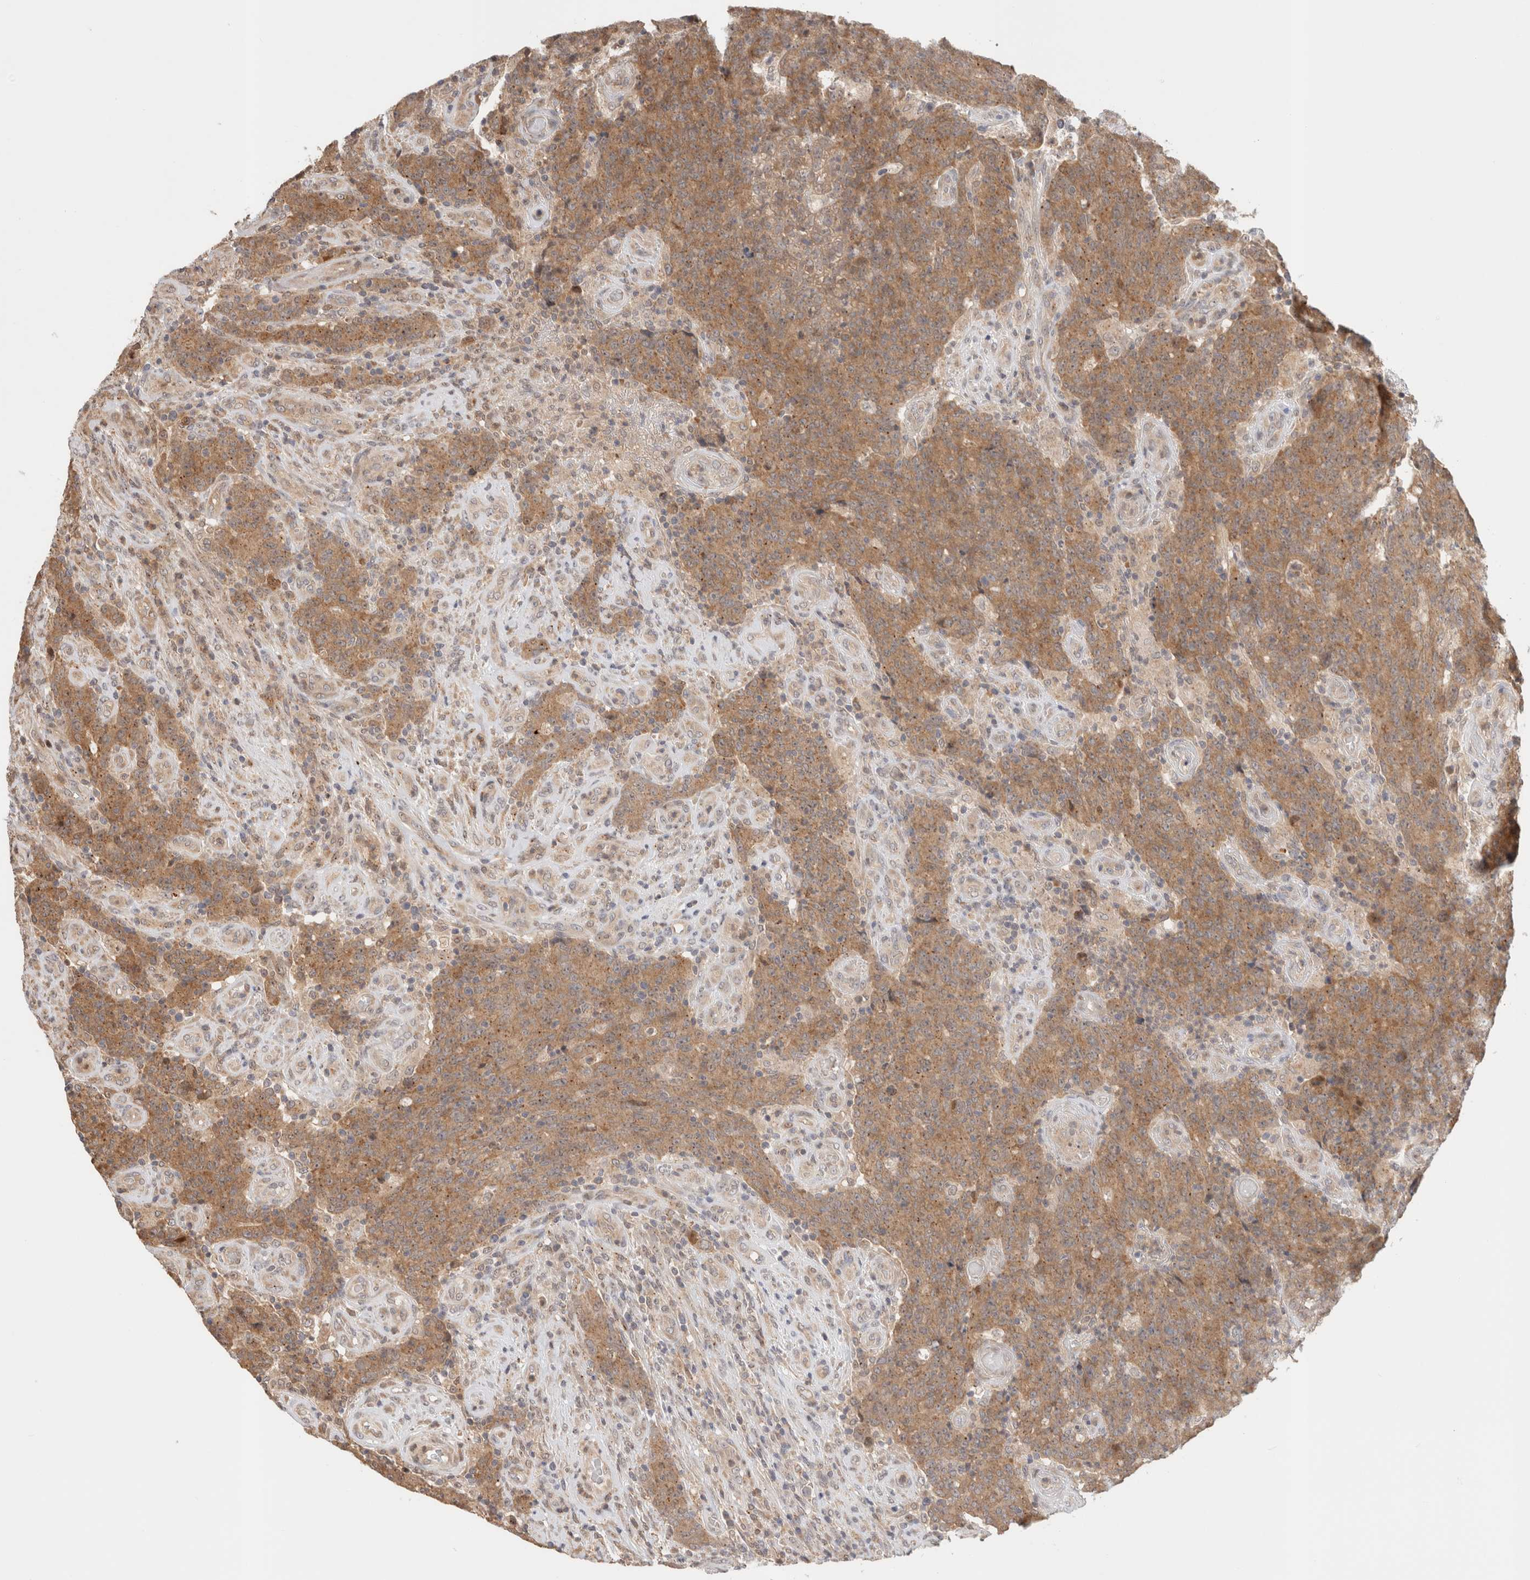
{"staining": {"intensity": "moderate", "quantity": ">75%", "location": "cytoplasmic/membranous"}, "tissue": "colorectal cancer", "cell_type": "Tumor cells", "image_type": "cancer", "snomed": [{"axis": "morphology", "description": "Normal tissue, NOS"}, {"axis": "morphology", "description": "Adenocarcinoma, NOS"}, {"axis": "topography", "description": "Colon"}], "caption": "Colorectal cancer stained for a protein (brown) shows moderate cytoplasmic/membranous positive expression in approximately >75% of tumor cells.", "gene": "OTUD6B", "patient": {"sex": "female", "age": 75}}